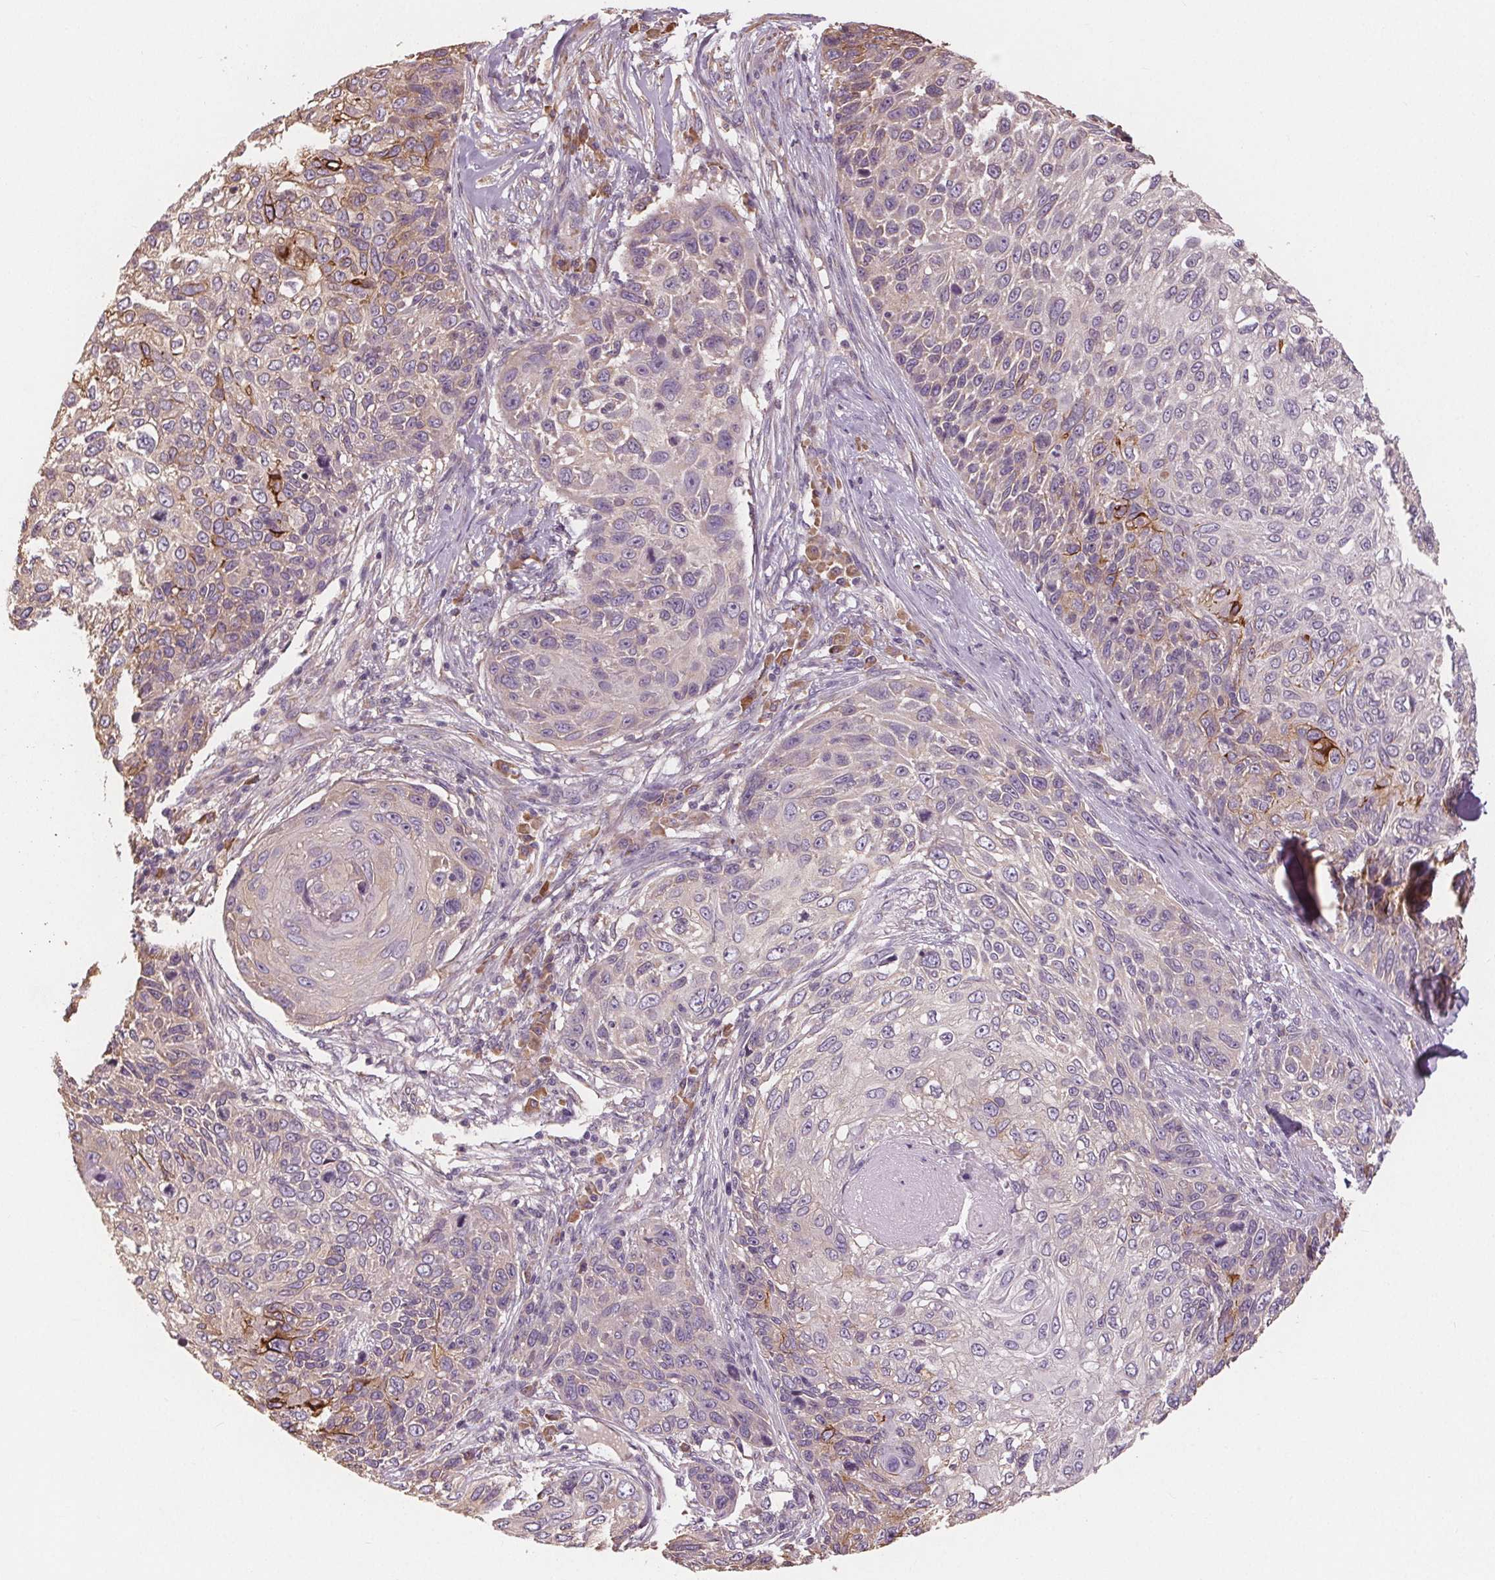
{"staining": {"intensity": "weak", "quantity": "<25%", "location": "cytoplasmic/membranous"}, "tissue": "skin cancer", "cell_type": "Tumor cells", "image_type": "cancer", "snomed": [{"axis": "morphology", "description": "Squamous cell carcinoma, NOS"}, {"axis": "topography", "description": "Skin"}], "caption": "The IHC photomicrograph has no significant staining in tumor cells of skin cancer tissue. (DAB (3,3'-diaminobenzidine) immunohistochemistry with hematoxylin counter stain).", "gene": "TMEM80", "patient": {"sex": "male", "age": 92}}